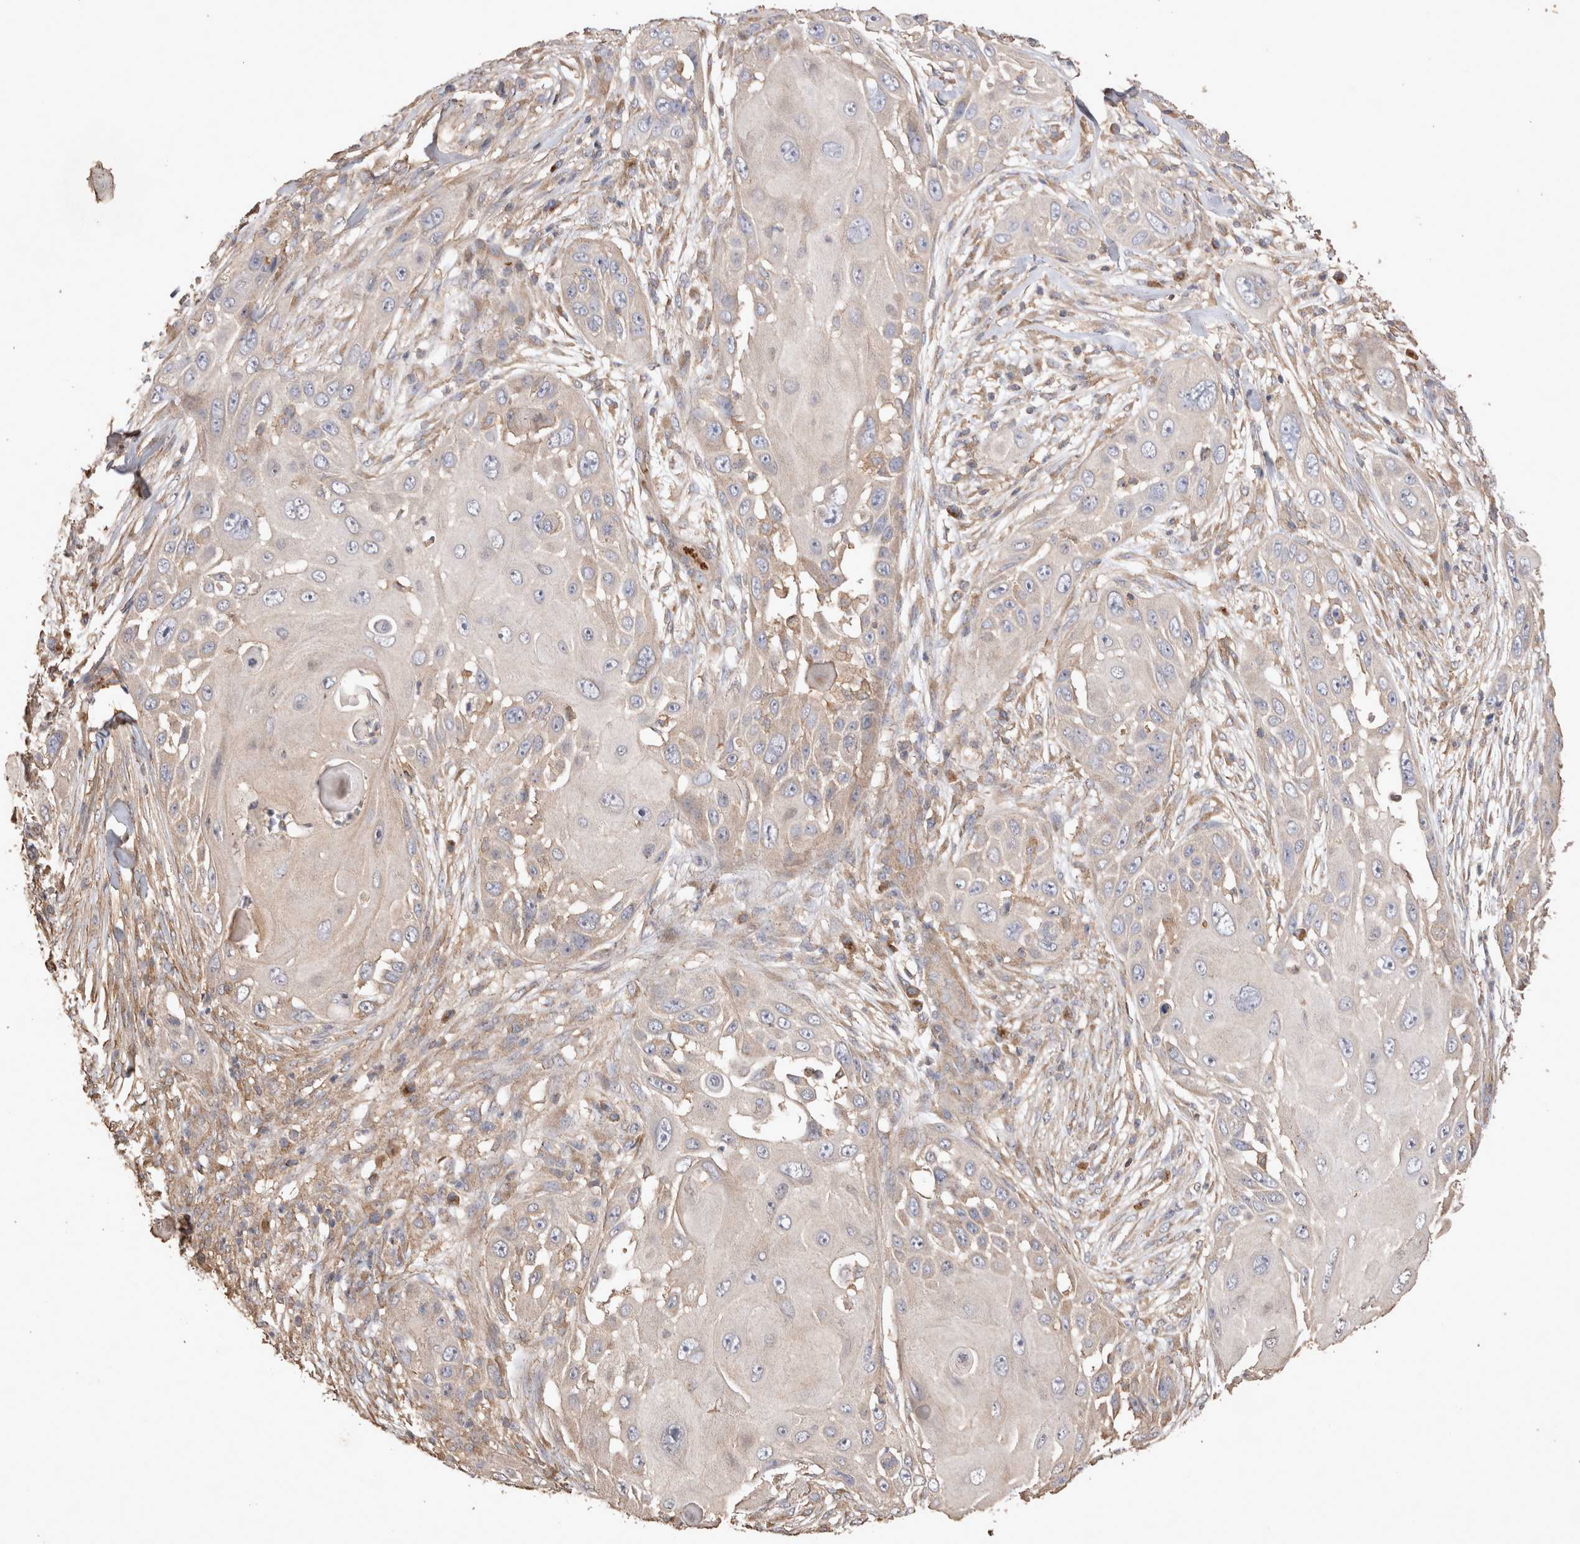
{"staining": {"intensity": "weak", "quantity": "25%-75%", "location": "cytoplasmic/membranous"}, "tissue": "skin cancer", "cell_type": "Tumor cells", "image_type": "cancer", "snomed": [{"axis": "morphology", "description": "Squamous cell carcinoma, NOS"}, {"axis": "topography", "description": "Skin"}], "caption": "Protein expression analysis of human skin squamous cell carcinoma reveals weak cytoplasmic/membranous expression in about 25%-75% of tumor cells.", "gene": "SNX31", "patient": {"sex": "female", "age": 44}}